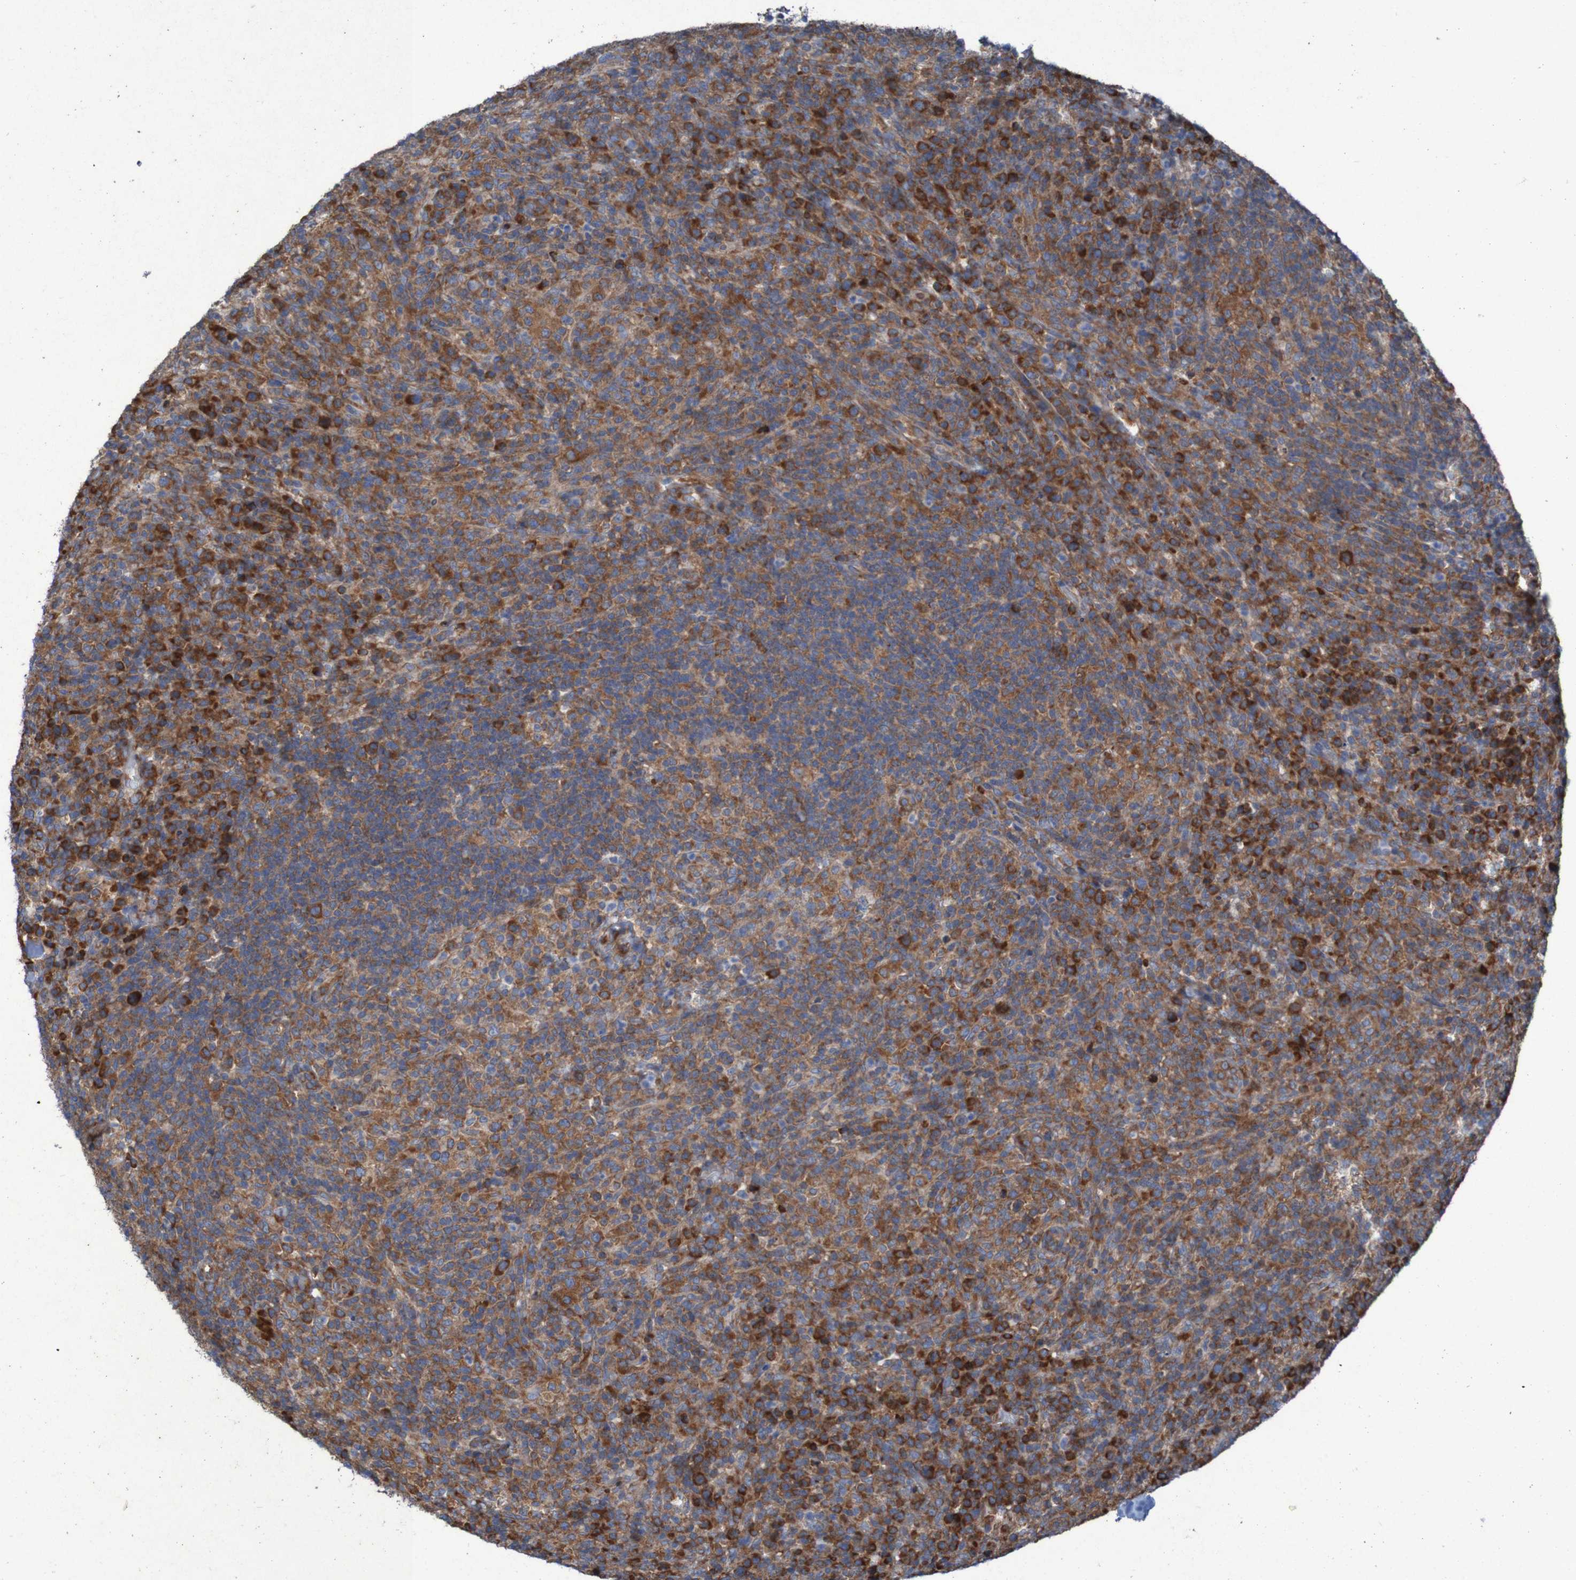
{"staining": {"intensity": "strong", "quantity": ">75%", "location": "cytoplasmic/membranous"}, "tissue": "lymphoma", "cell_type": "Tumor cells", "image_type": "cancer", "snomed": [{"axis": "morphology", "description": "Malignant lymphoma, non-Hodgkin's type, High grade"}, {"axis": "topography", "description": "Lymph node"}], "caption": "Immunohistochemistry (IHC) (DAB (3,3'-diaminobenzidine)) staining of high-grade malignant lymphoma, non-Hodgkin's type displays strong cytoplasmic/membranous protein staining in about >75% of tumor cells. Nuclei are stained in blue.", "gene": "RPL10", "patient": {"sex": "female", "age": 76}}